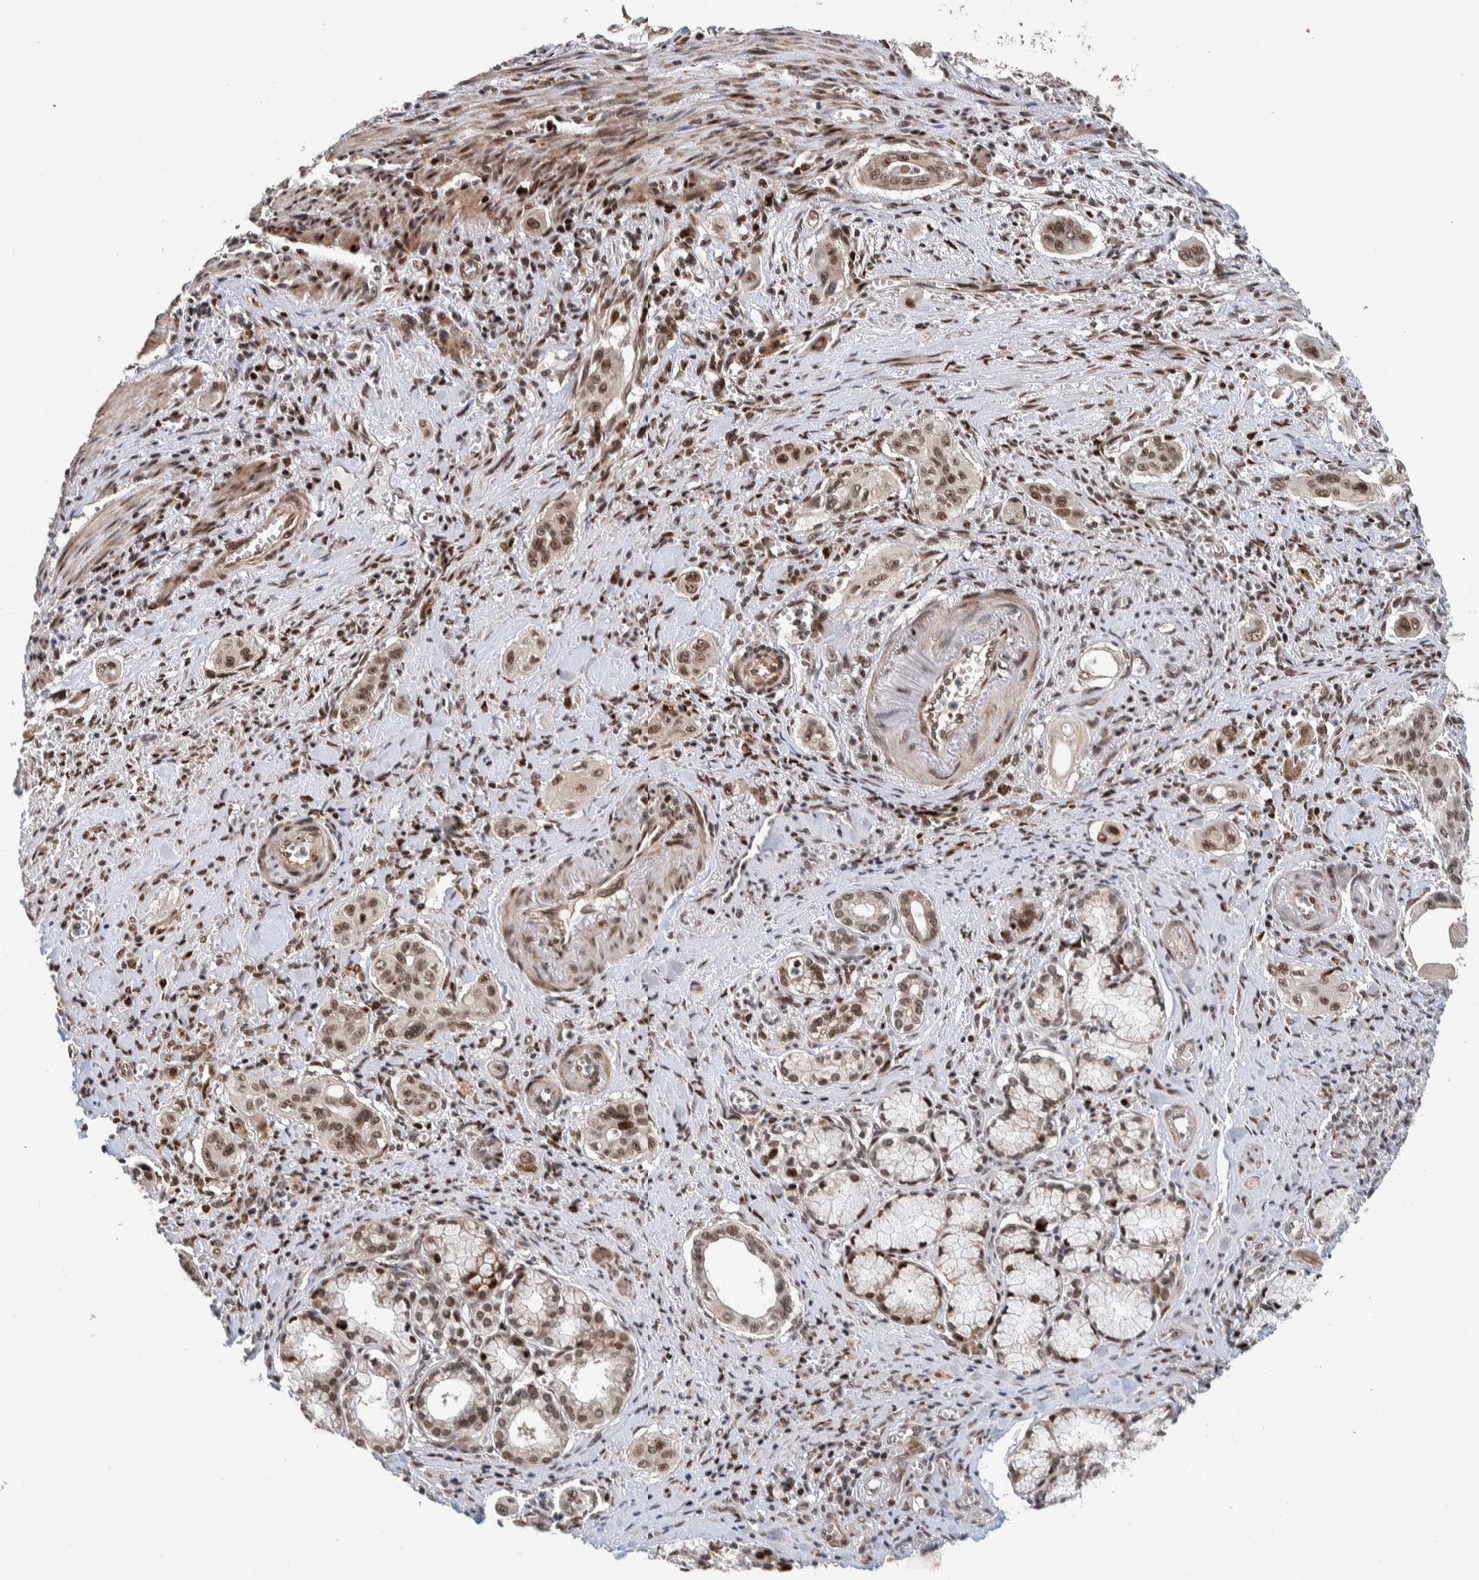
{"staining": {"intensity": "moderate", "quantity": ">75%", "location": "nuclear"}, "tissue": "pancreatic cancer", "cell_type": "Tumor cells", "image_type": "cancer", "snomed": [{"axis": "morphology", "description": "Adenocarcinoma, NOS"}, {"axis": "topography", "description": "Pancreas"}], "caption": "An IHC micrograph of tumor tissue is shown. Protein staining in brown labels moderate nuclear positivity in pancreatic cancer within tumor cells.", "gene": "CHD4", "patient": {"sex": "male", "age": 77}}